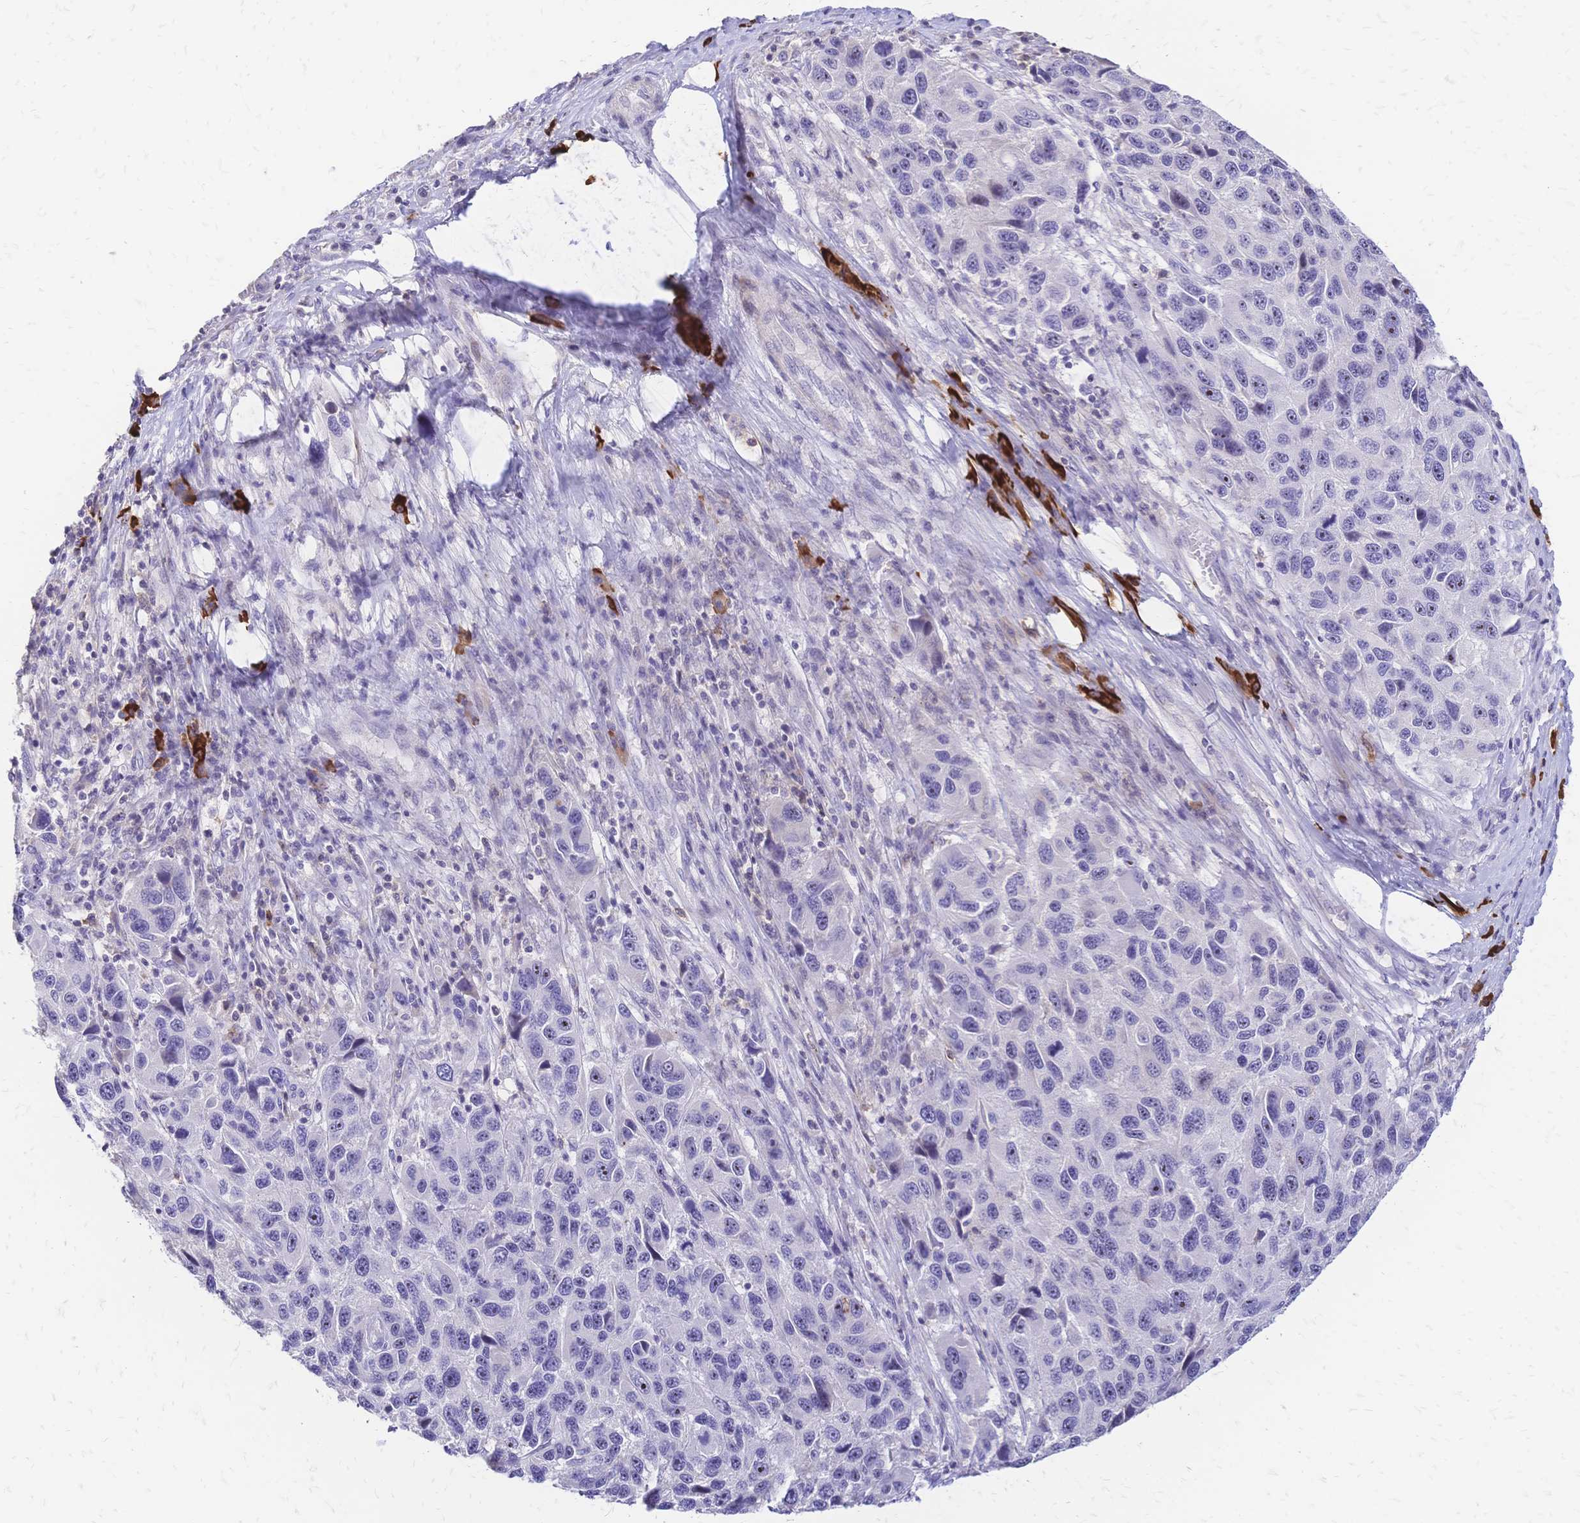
{"staining": {"intensity": "negative", "quantity": "none", "location": "none"}, "tissue": "melanoma", "cell_type": "Tumor cells", "image_type": "cancer", "snomed": [{"axis": "morphology", "description": "Malignant melanoma, NOS"}, {"axis": "topography", "description": "Skin"}], "caption": "This is a histopathology image of immunohistochemistry (IHC) staining of malignant melanoma, which shows no expression in tumor cells.", "gene": "IL2RA", "patient": {"sex": "male", "age": 53}}